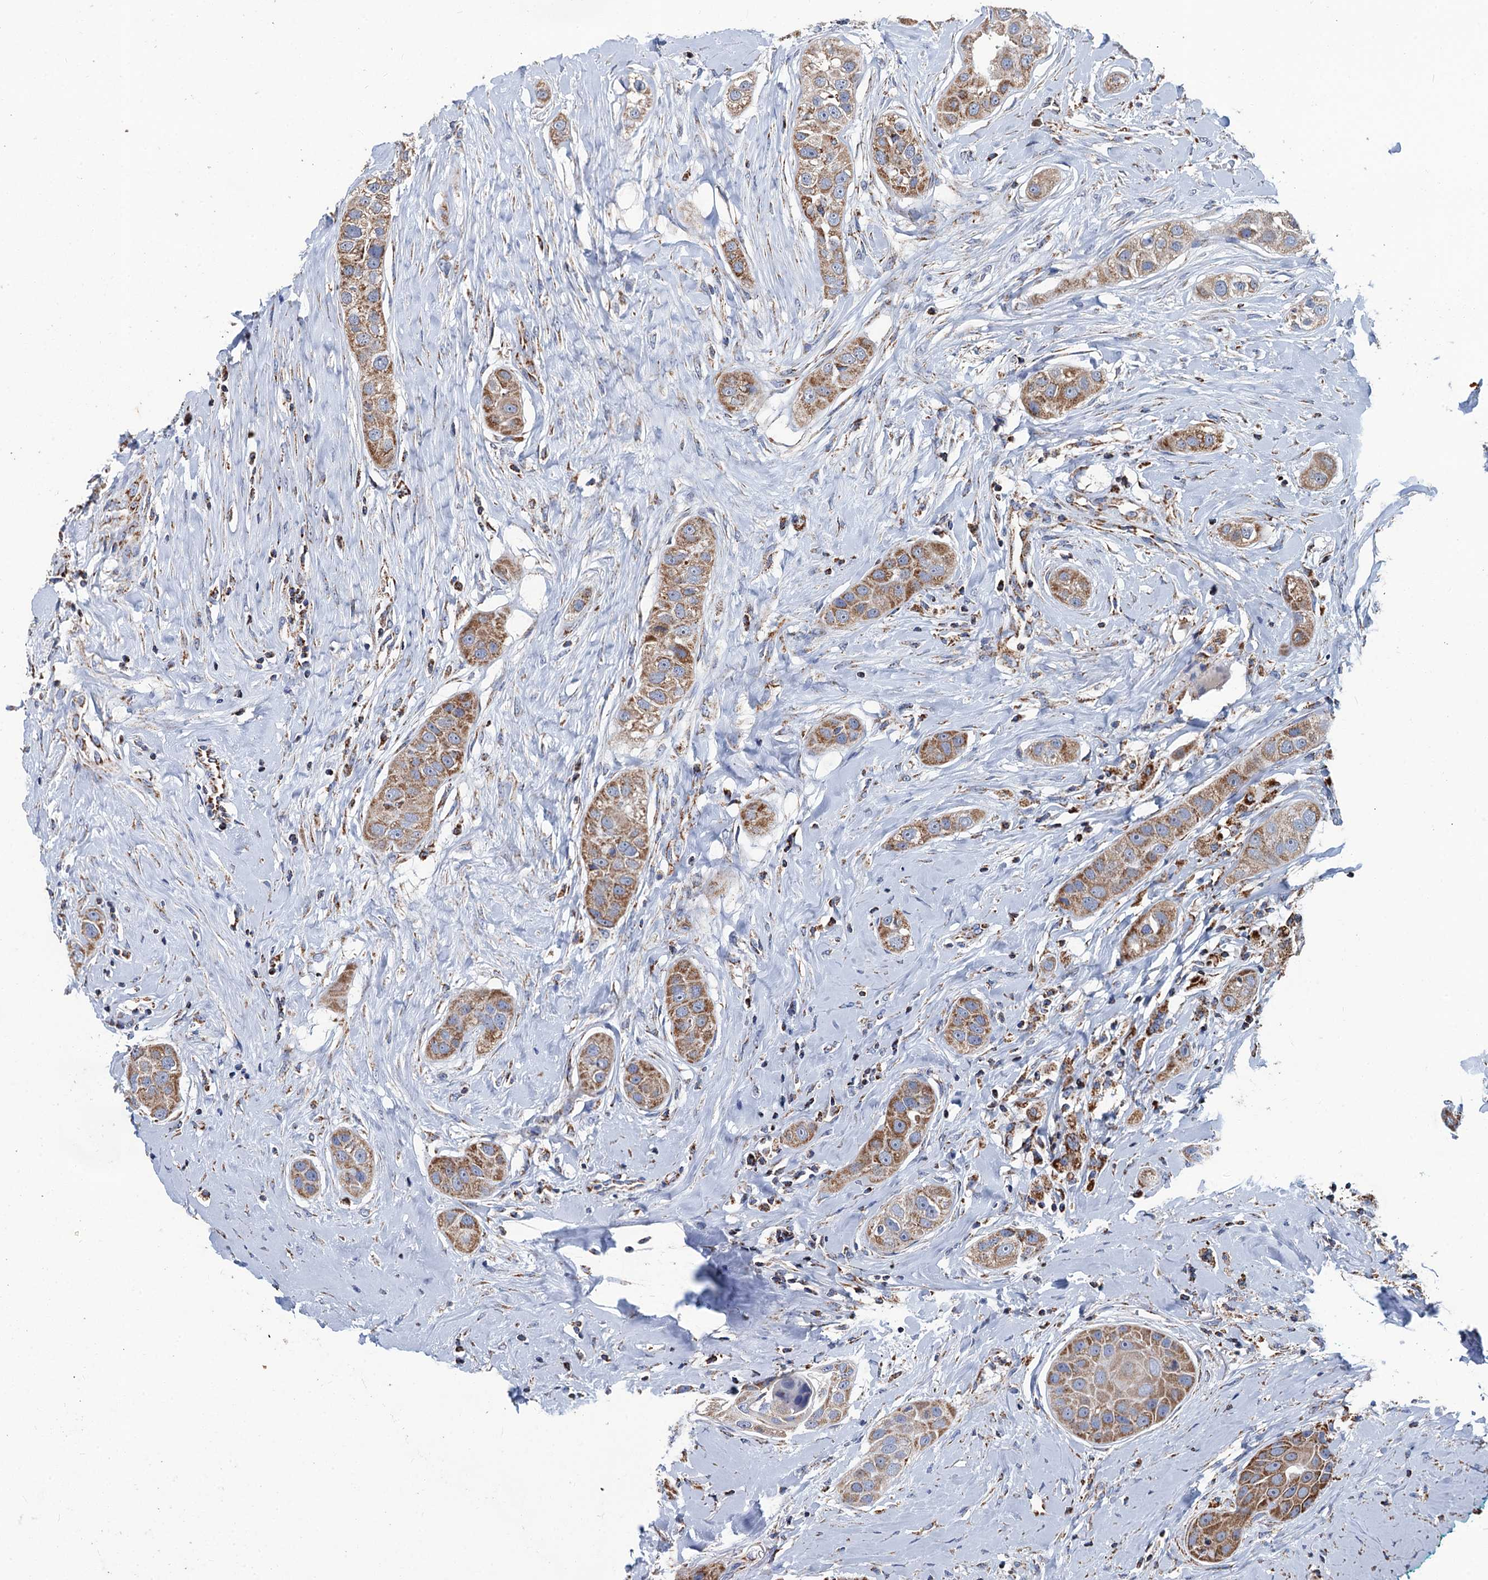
{"staining": {"intensity": "moderate", "quantity": ">75%", "location": "cytoplasmic/membranous"}, "tissue": "head and neck cancer", "cell_type": "Tumor cells", "image_type": "cancer", "snomed": [{"axis": "morphology", "description": "Normal tissue, NOS"}, {"axis": "morphology", "description": "Squamous cell carcinoma, NOS"}, {"axis": "topography", "description": "Skeletal muscle"}, {"axis": "topography", "description": "Head-Neck"}], "caption": "Tumor cells reveal medium levels of moderate cytoplasmic/membranous expression in about >75% of cells in head and neck cancer.", "gene": "IVD", "patient": {"sex": "male", "age": 51}}